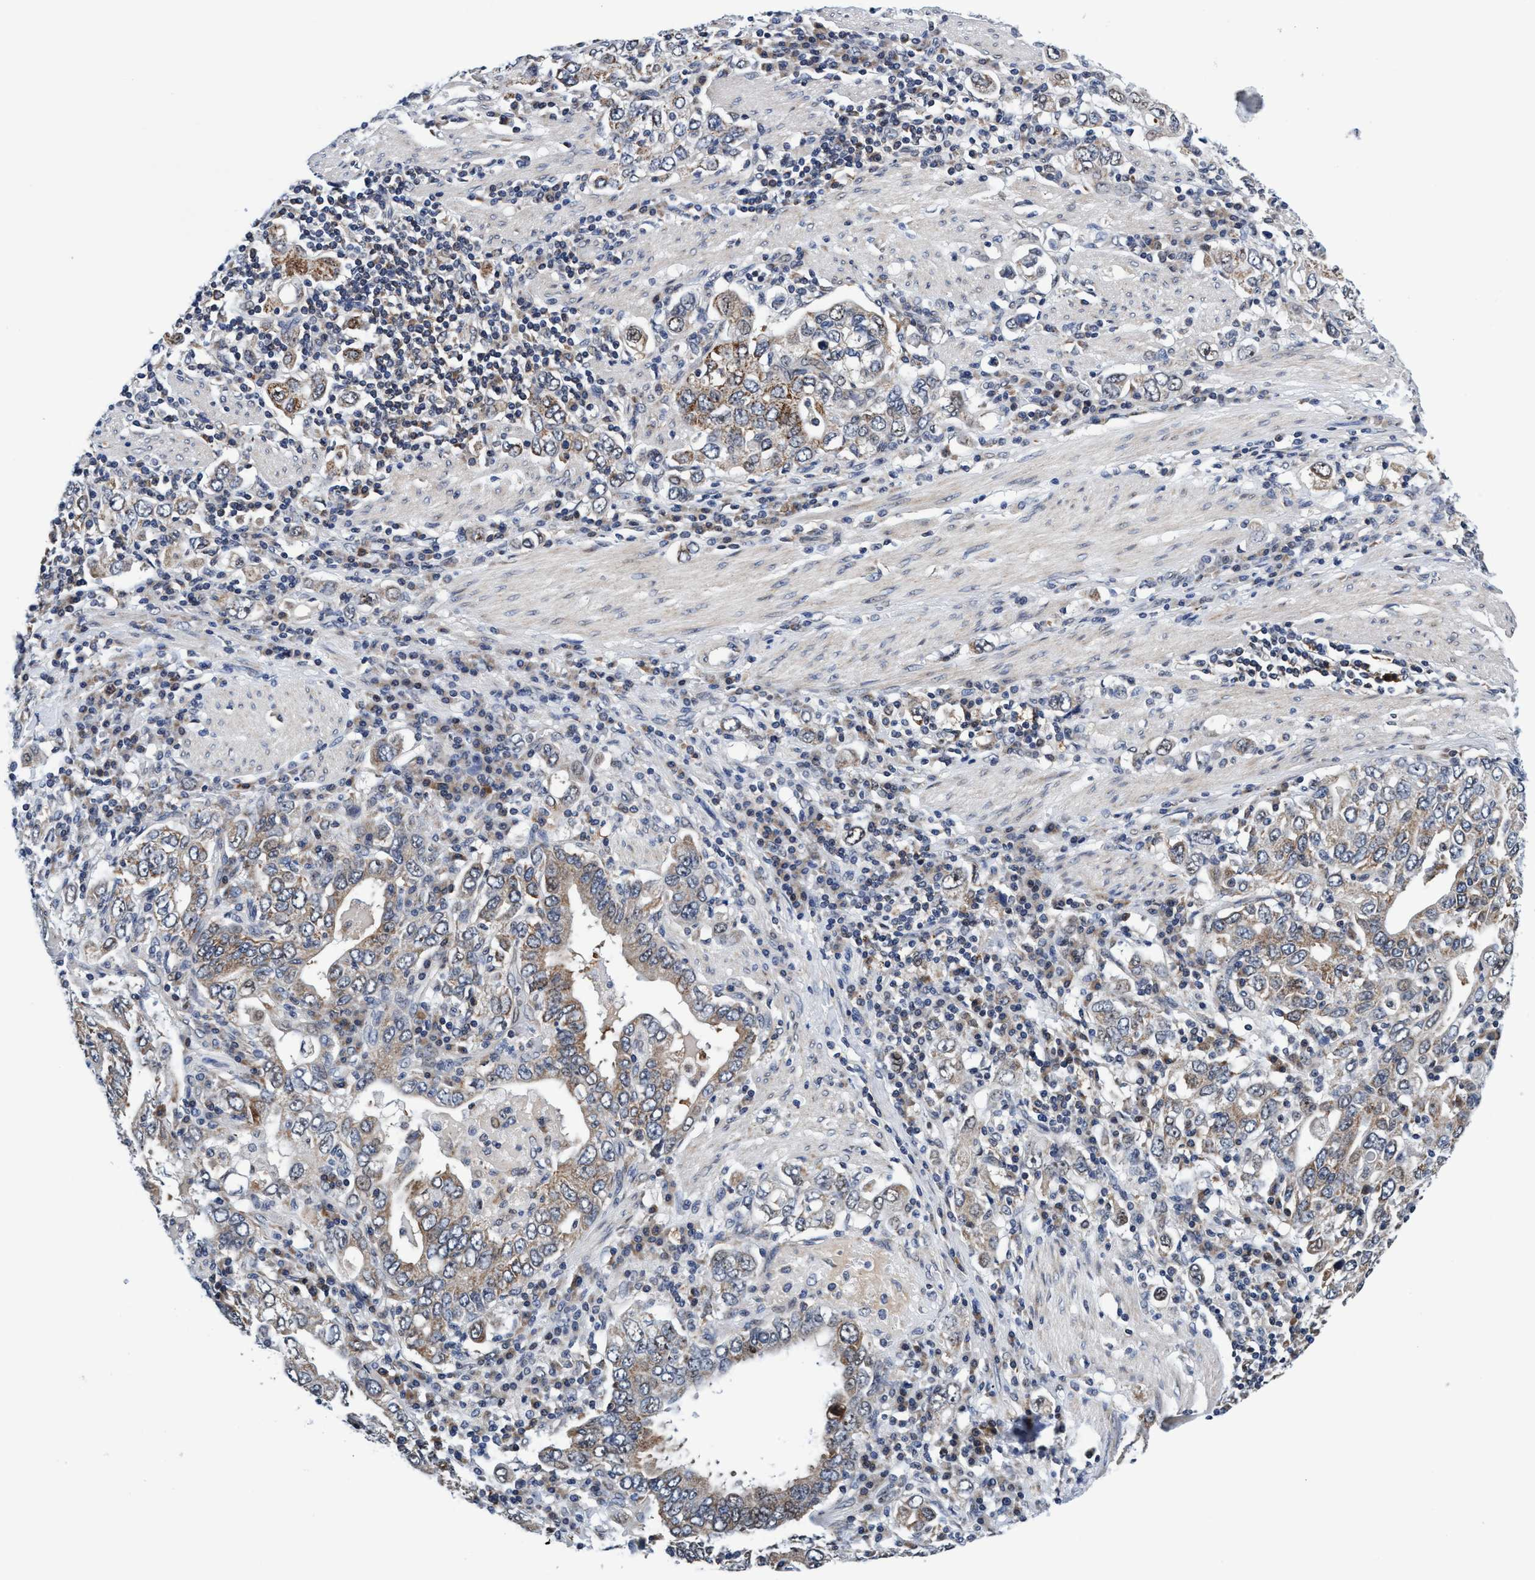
{"staining": {"intensity": "weak", "quantity": "<25%", "location": "cytoplasmic/membranous"}, "tissue": "stomach cancer", "cell_type": "Tumor cells", "image_type": "cancer", "snomed": [{"axis": "morphology", "description": "Adenocarcinoma, NOS"}, {"axis": "topography", "description": "Stomach, upper"}], "caption": "Immunohistochemical staining of human stomach adenocarcinoma exhibits no significant expression in tumor cells.", "gene": "AGAP2", "patient": {"sex": "male", "age": 62}}